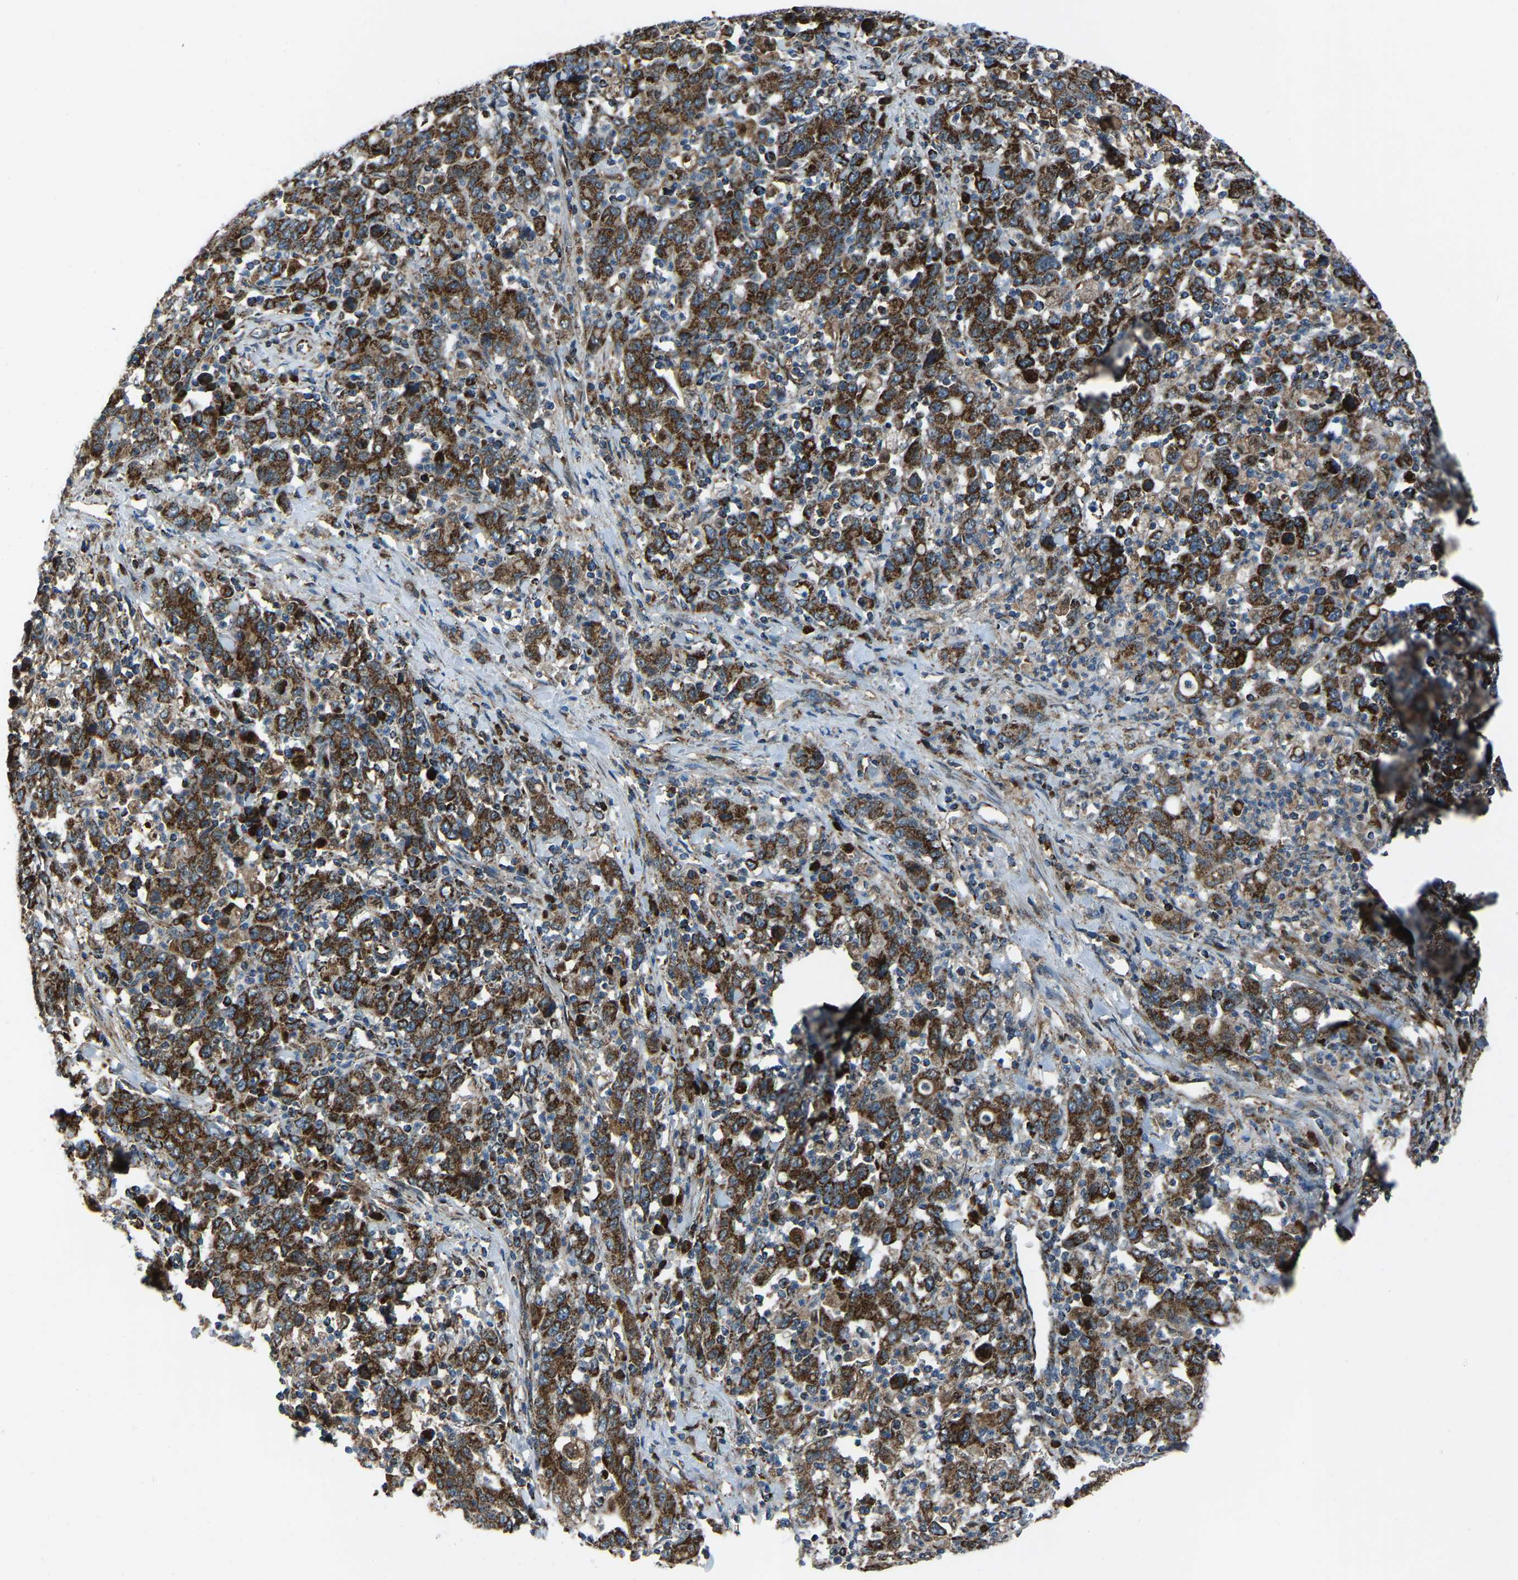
{"staining": {"intensity": "strong", "quantity": ">75%", "location": "cytoplasmic/membranous"}, "tissue": "stomach cancer", "cell_type": "Tumor cells", "image_type": "cancer", "snomed": [{"axis": "morphology", "description": "Adenocarcinoma, NOS"}, {"axis": "topography", "description": "Stomach, upper"}], "caption": "The immunohistochemical stain highlights strong cytoplasmic/membranous positivity in tumor cells of stomach adenocarcinoma tissue.", "gene": "AKR1A1", "patient": {"sex": "male", "age": 69}}